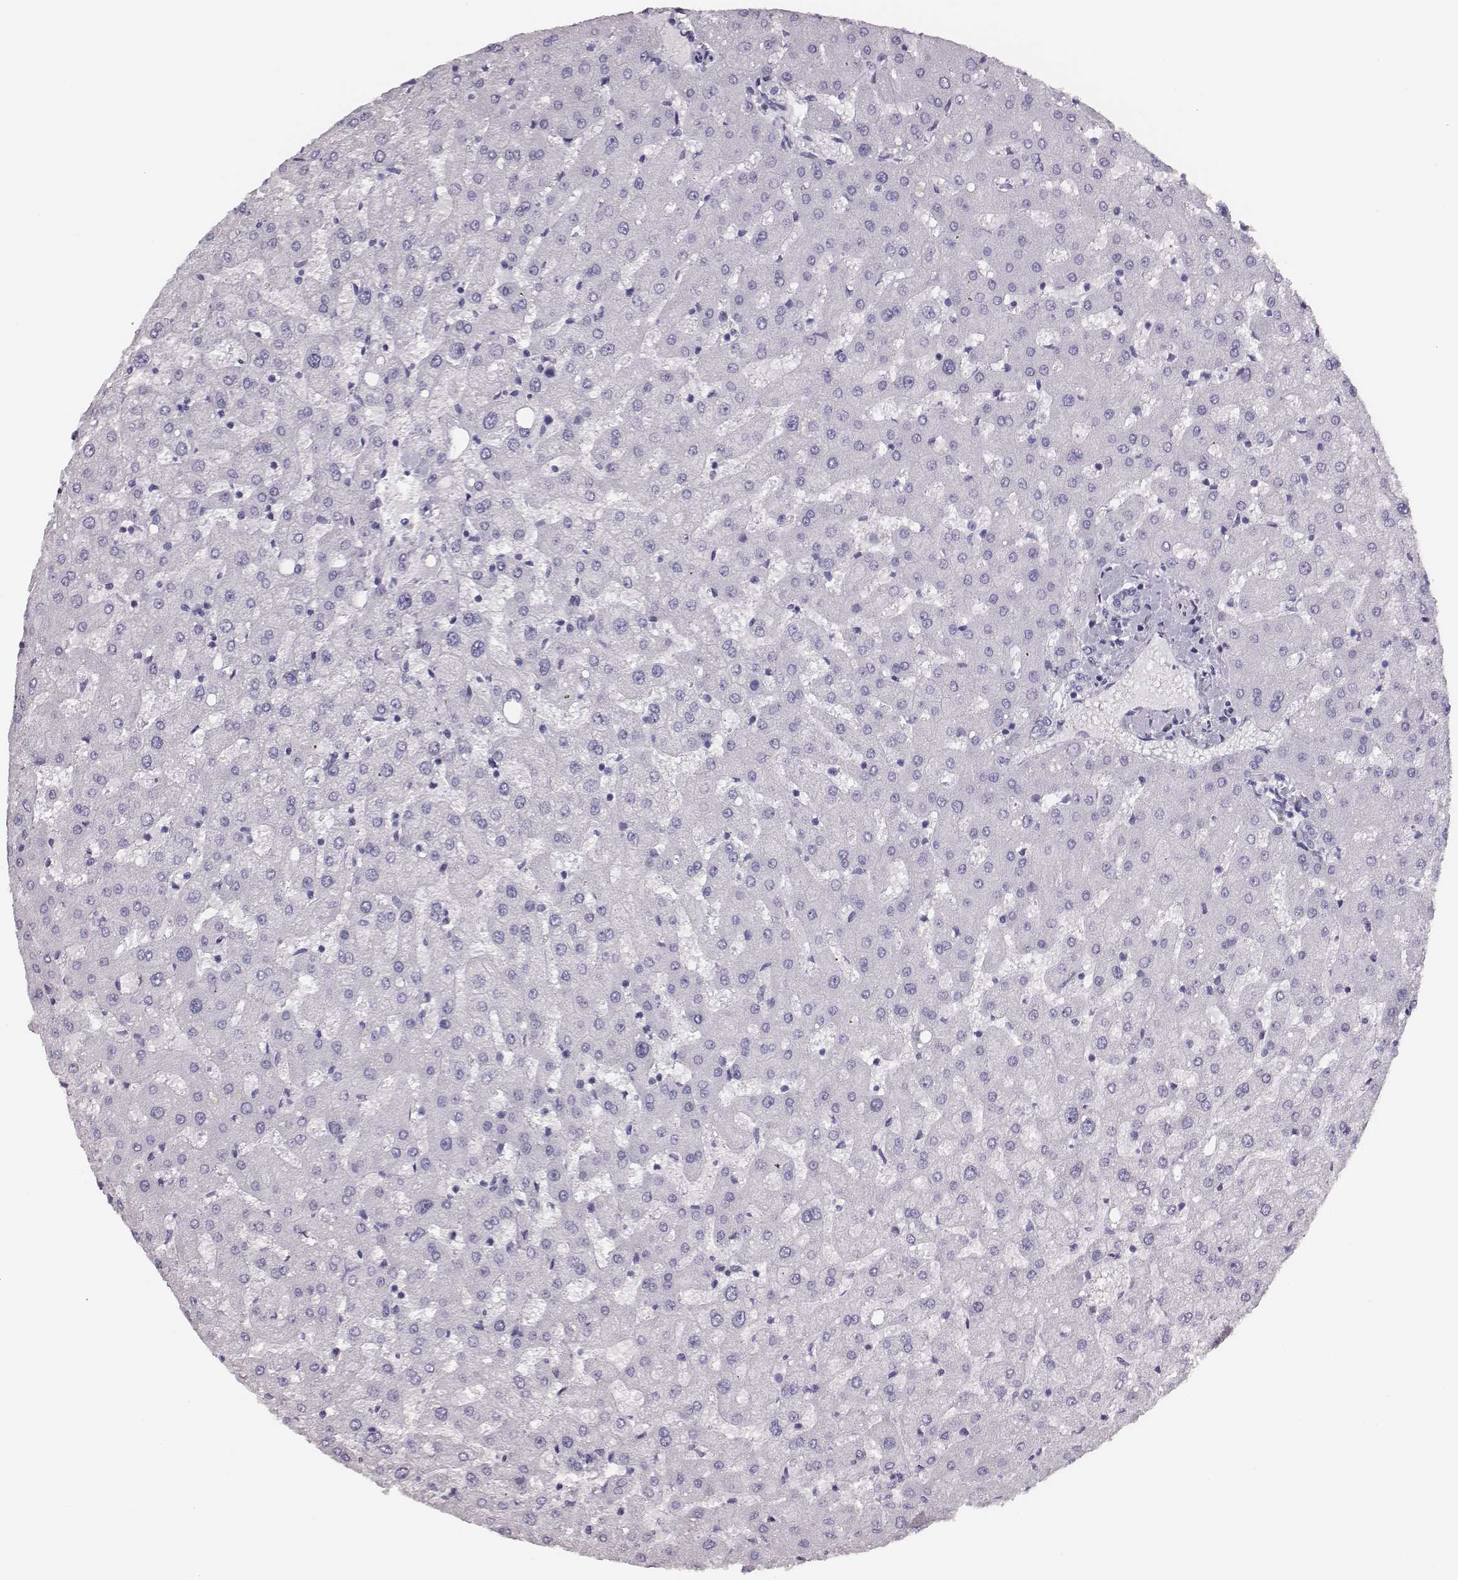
{"staining": {"intensity": "negative", "quantity": "none", "location": "none"}, "tissue": "liver", "cell_type": "Cholangiocytes", "image_type": "normal", "snomed": [{"axis": "morphology", "description": "Normal tissue, NOS"}, {"axis": "topography", "description": "Liver"}], "caption": "This is a image of IHC staining of normal liver, which shows no positivity in cholangiocytes. The staining was performed using DAB to visualize the protein expression in brown, while the nuclei were stained in blue with hematoxylin (Magnification: 20x).", "gene": "H1", "patient": {"sex": "female", "age": 50}}